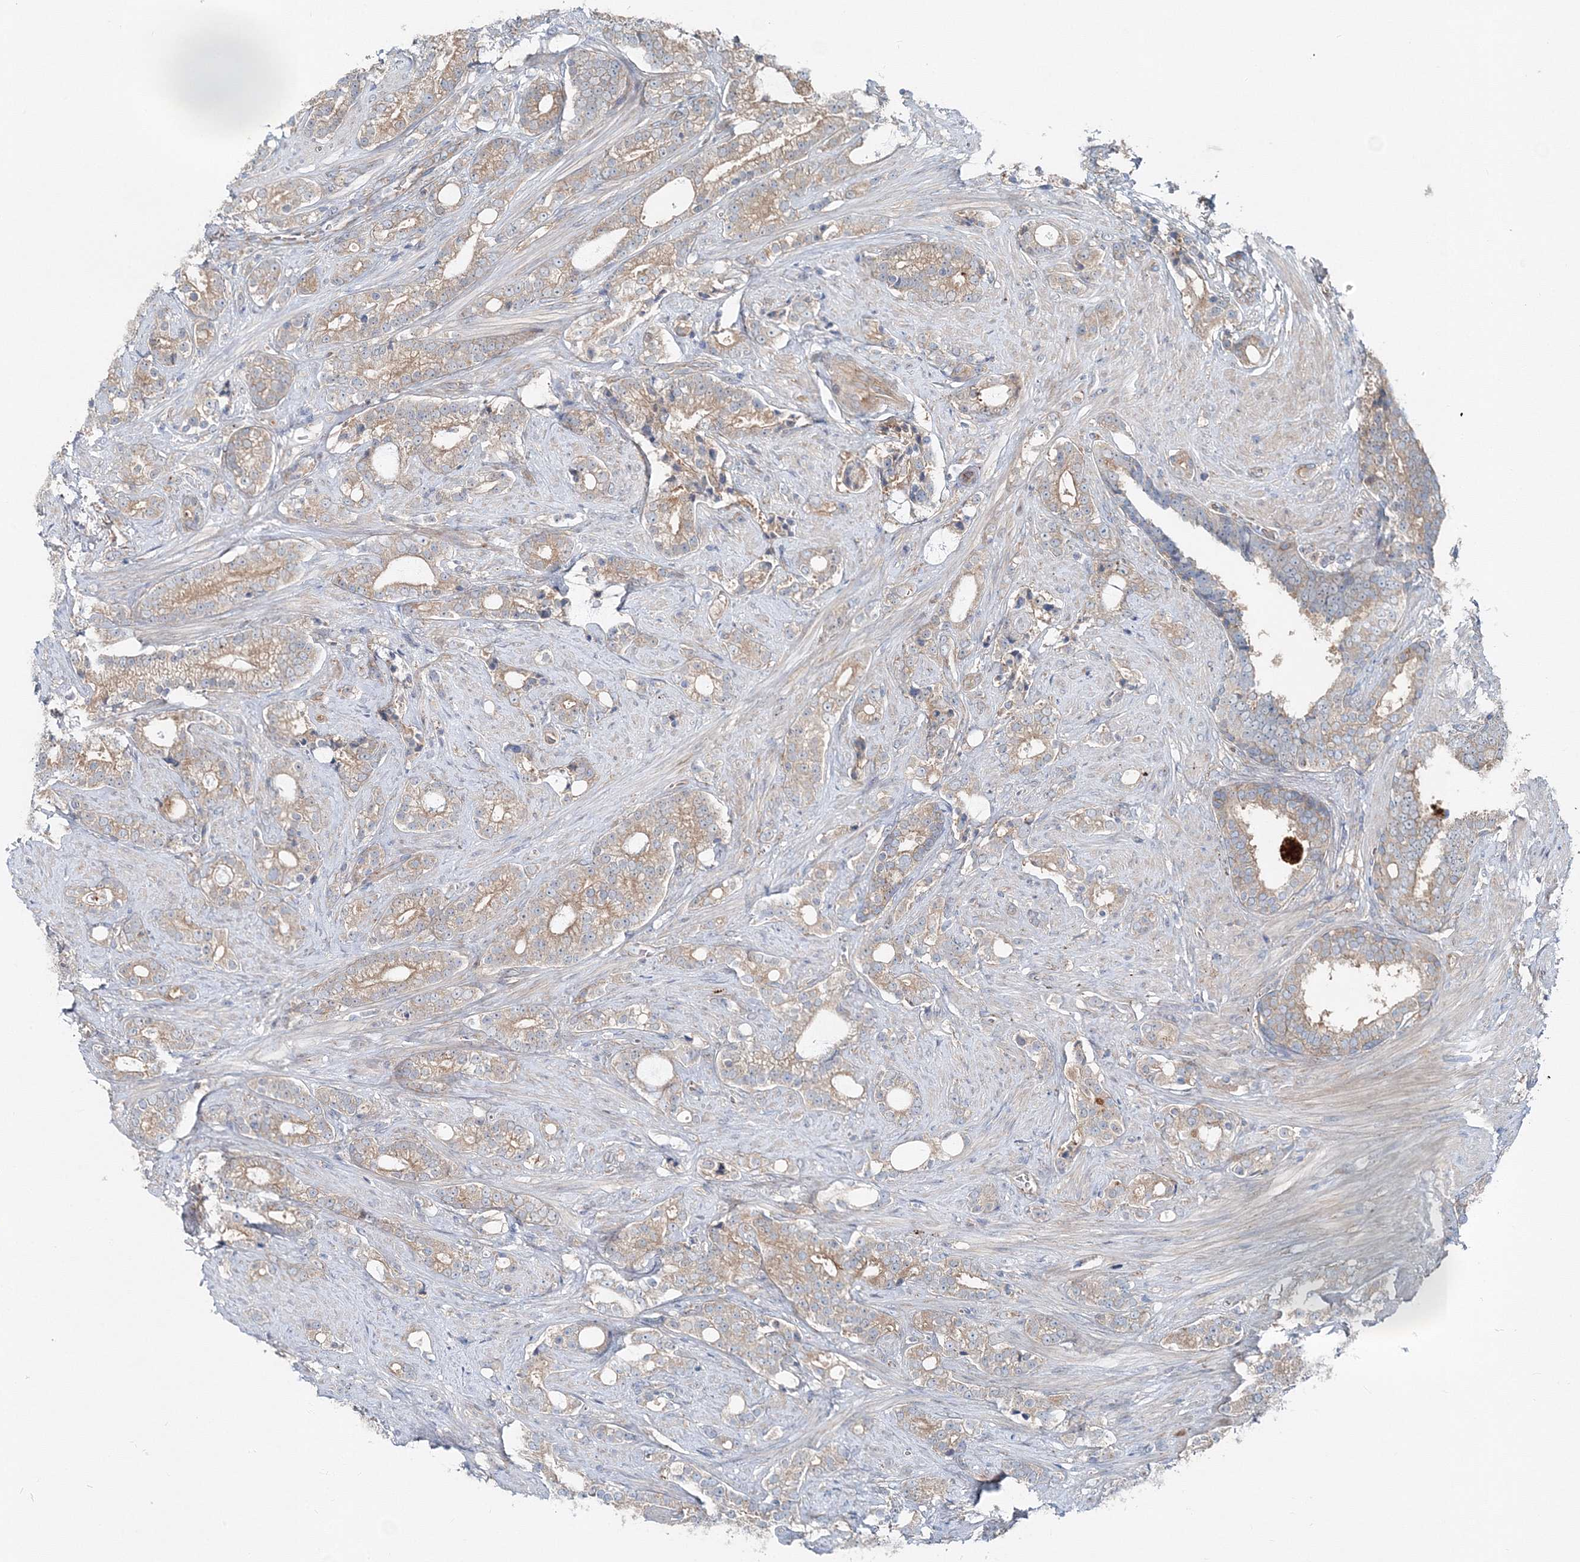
{"staining": {"intensity": "weak", "quantity": ">75%", "location": "cytoplasmic/membranous"}, "tissue": "prostate cancer", "cell_type": "Tumor cells", "image_type": "cancer", "snomed": [{"axis": "morphology", "description": "Adenocarcinoma, High grade"}, {"axis": "topography", "description": "Prostate and seminal vesicle, NOS"}], "caption": "Approximately >75% of tumor cells in human prostate cancer (high-grade adenocarcinoma) demonstrate weak cytoplasmic/membranous protein staining as visualized by brown immunohistochemical staining.", "gene": "MPHOSPH9", "patient": {"sex": "male", "age": 67}}